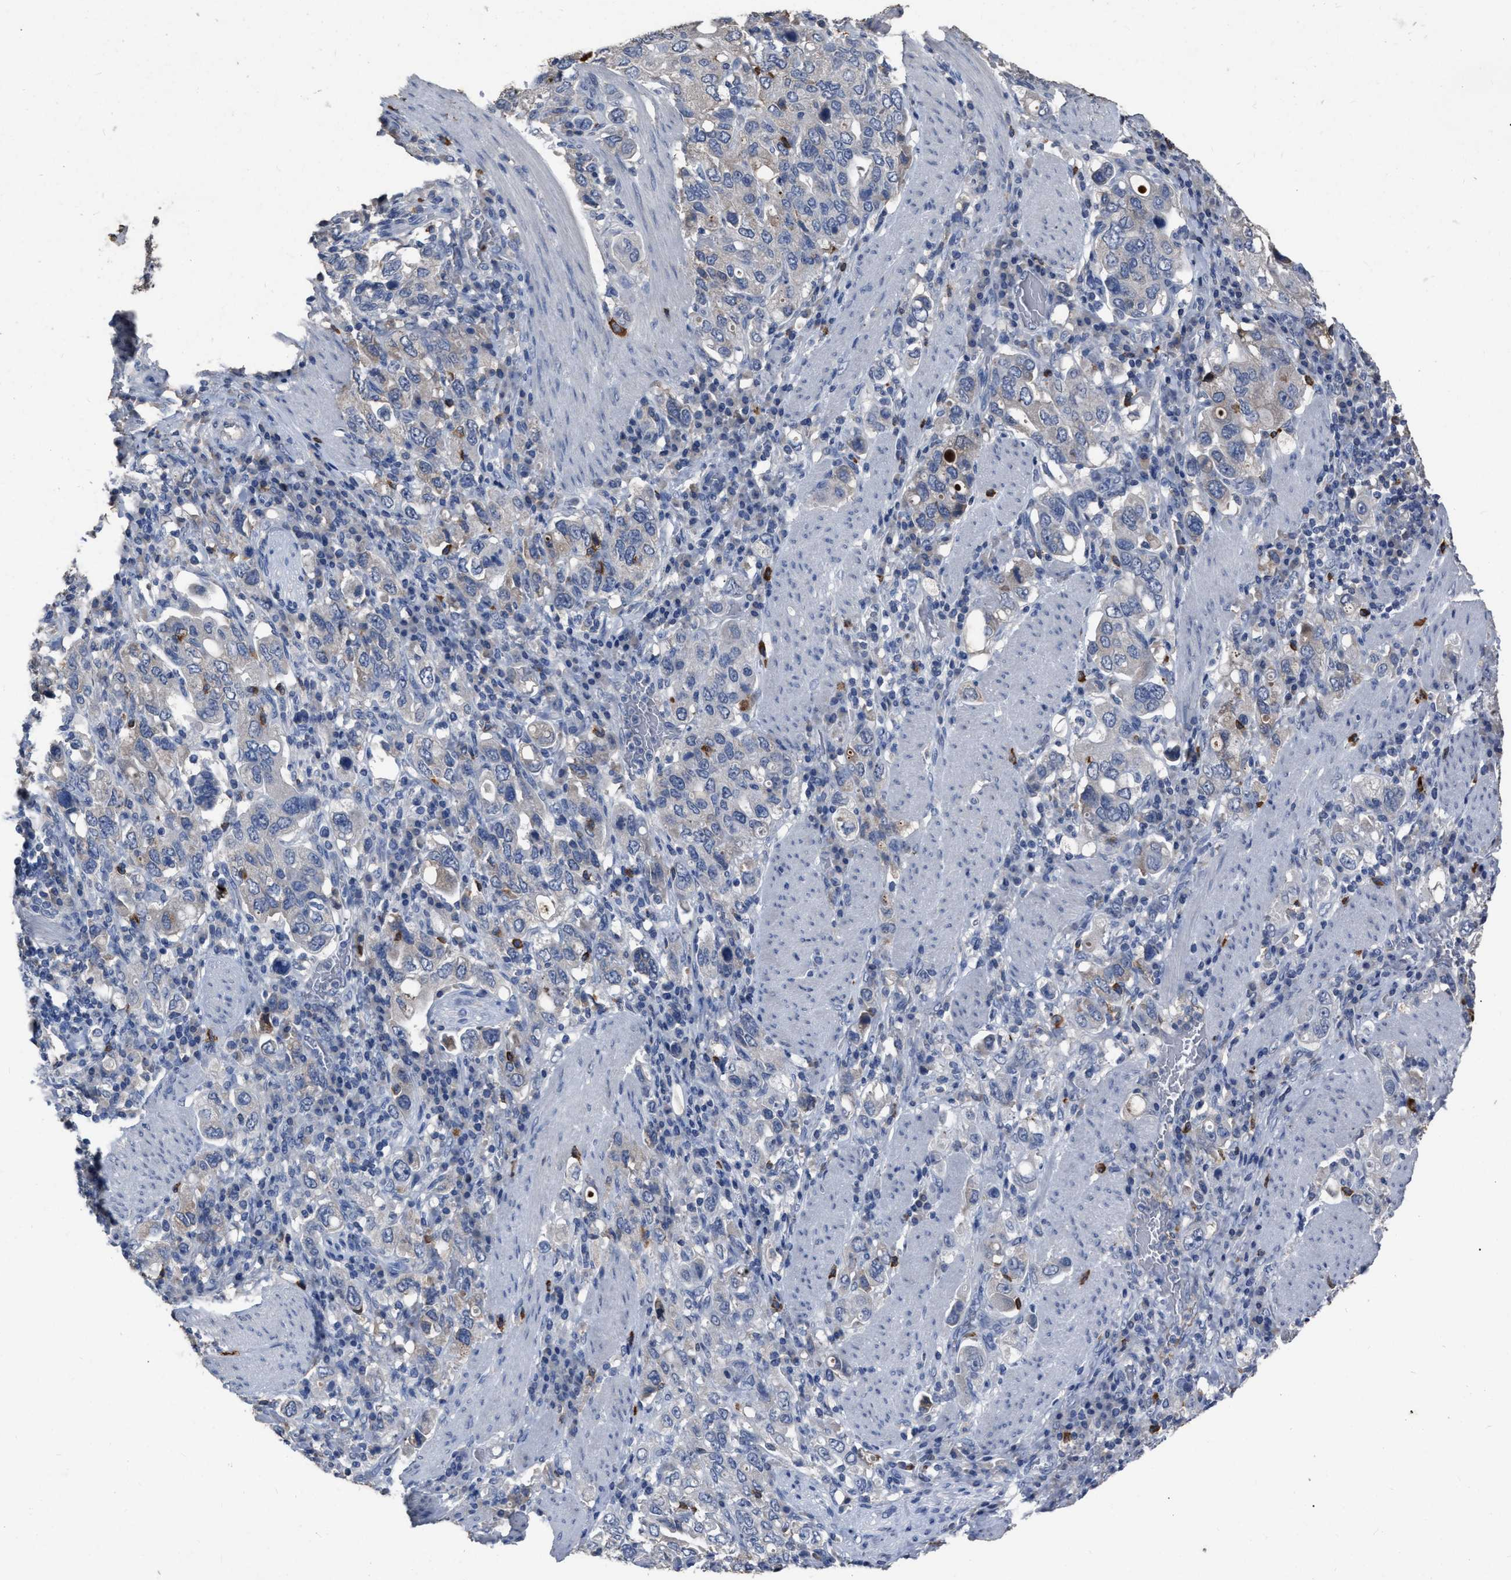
{"staining": {"intensity": "negative", "quantity": "none", "location": "none"}, "tissue": "stomach cancer", "cell_type": "Tumor cells", "image_type": "cancer", "snomed": [{"axis": "morphology", "description": "Adenocarcinoma, NOS"}, {"axis": "topography", "description": "Stomach, upper"}], "caption": "There is no significant staining in tumor cells of adenocarcinoma (stomach). (DAB (3,3'-diaminobenzidine) IHC visualized using brightfield microscopy, high magnification).", "gene": "HABP2", "patient": {"sex": "male", "age": 62}}